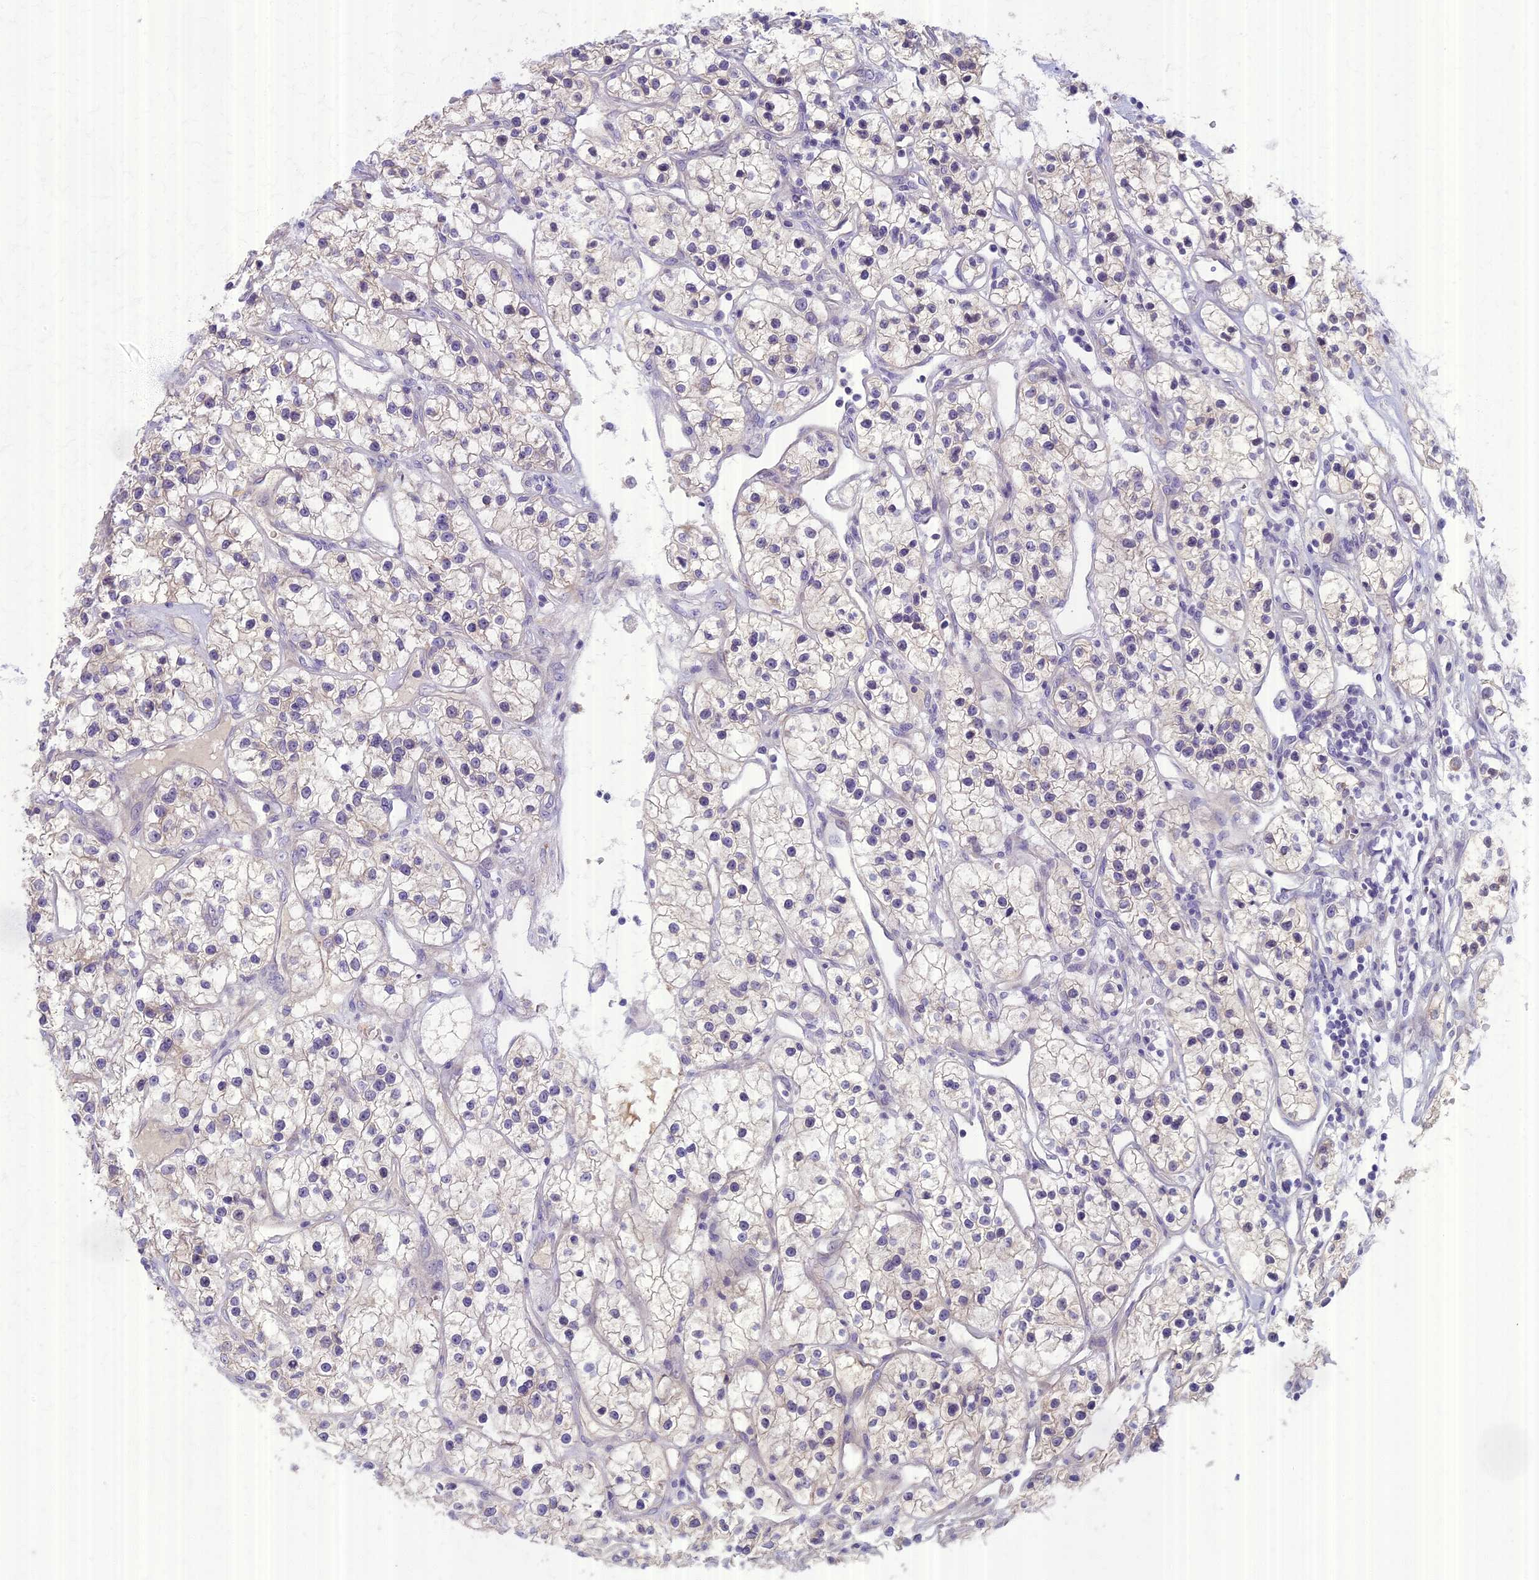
{"staining": {"intensity": "weak", "quantity": "<25%", "location": "cytoplasmic/membranous"}, "tissue": "renal cancer", "cell_type": "Tumor cells", "image_type": "cancer", "snomed": [{"axis": "morphology", "description": "Adenocarcinoma, NOS"}, {"axis": "topography", "description": "Kidney"}], "caption": "Micrograph shows no significant protein staining in tumor cells of renal cancer (adenocarcinoma).", "gene": "AP4E1", "patient": {"sex": "female", "age": 57}}